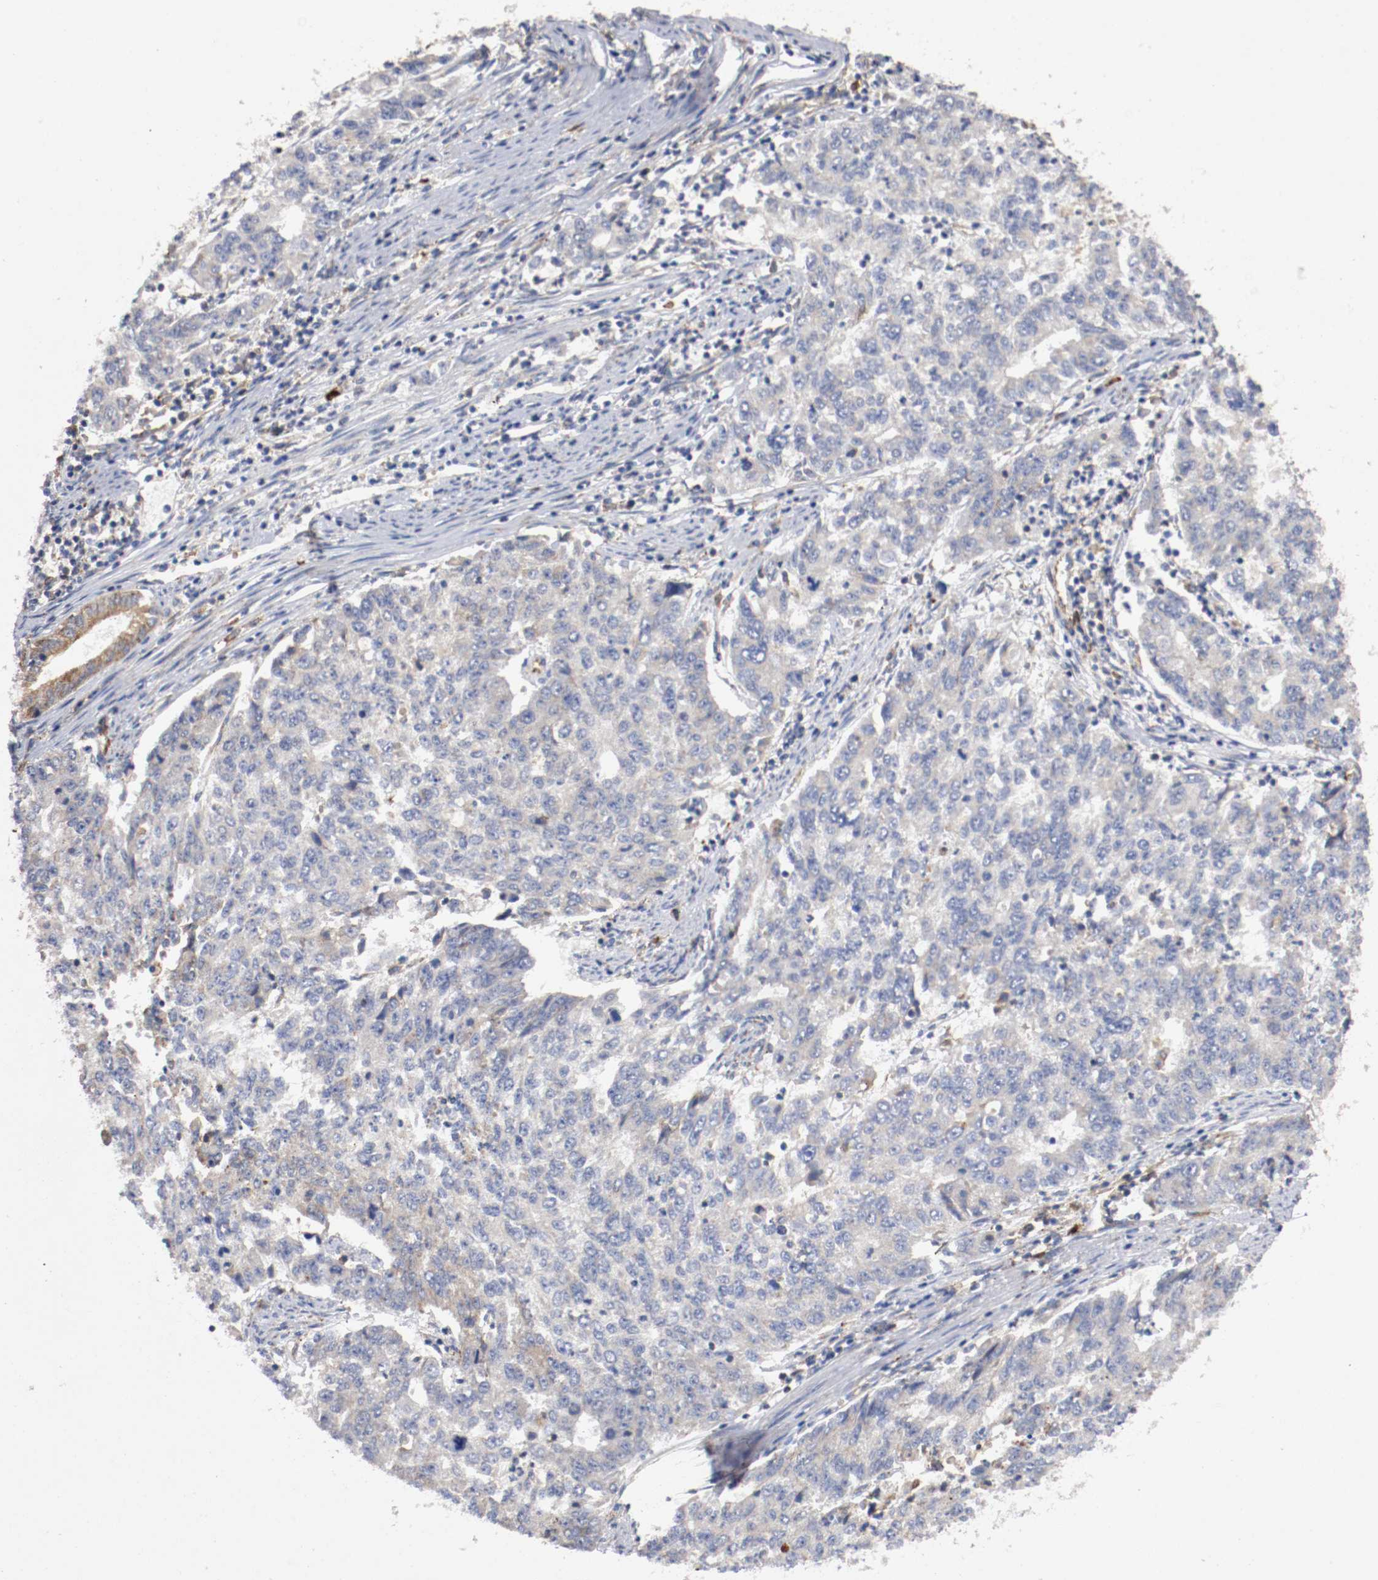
{"staining": {"intensity": "moderate", "quantity": "25%-75%", "location": "cytoplasmic/membranous"}, "tissue": "endometrial cancer", "cell_type": "Tumor cells", "image_type": "cancer", "snomed": [{"axis": "morphology", "description": "Adenocarcinoma, NOS"}, {"axis": "topography", "description": "Endometrium"}], "caption": "Endometrial cancer (adenocarcinoma) stained for a protein (brown) shows moderate cytoplasmic/membranous positive positivity in about 25%-75% of tumor cells.", "gene": "TRAF2", "patient": {"sex": "female", "age": 42}}